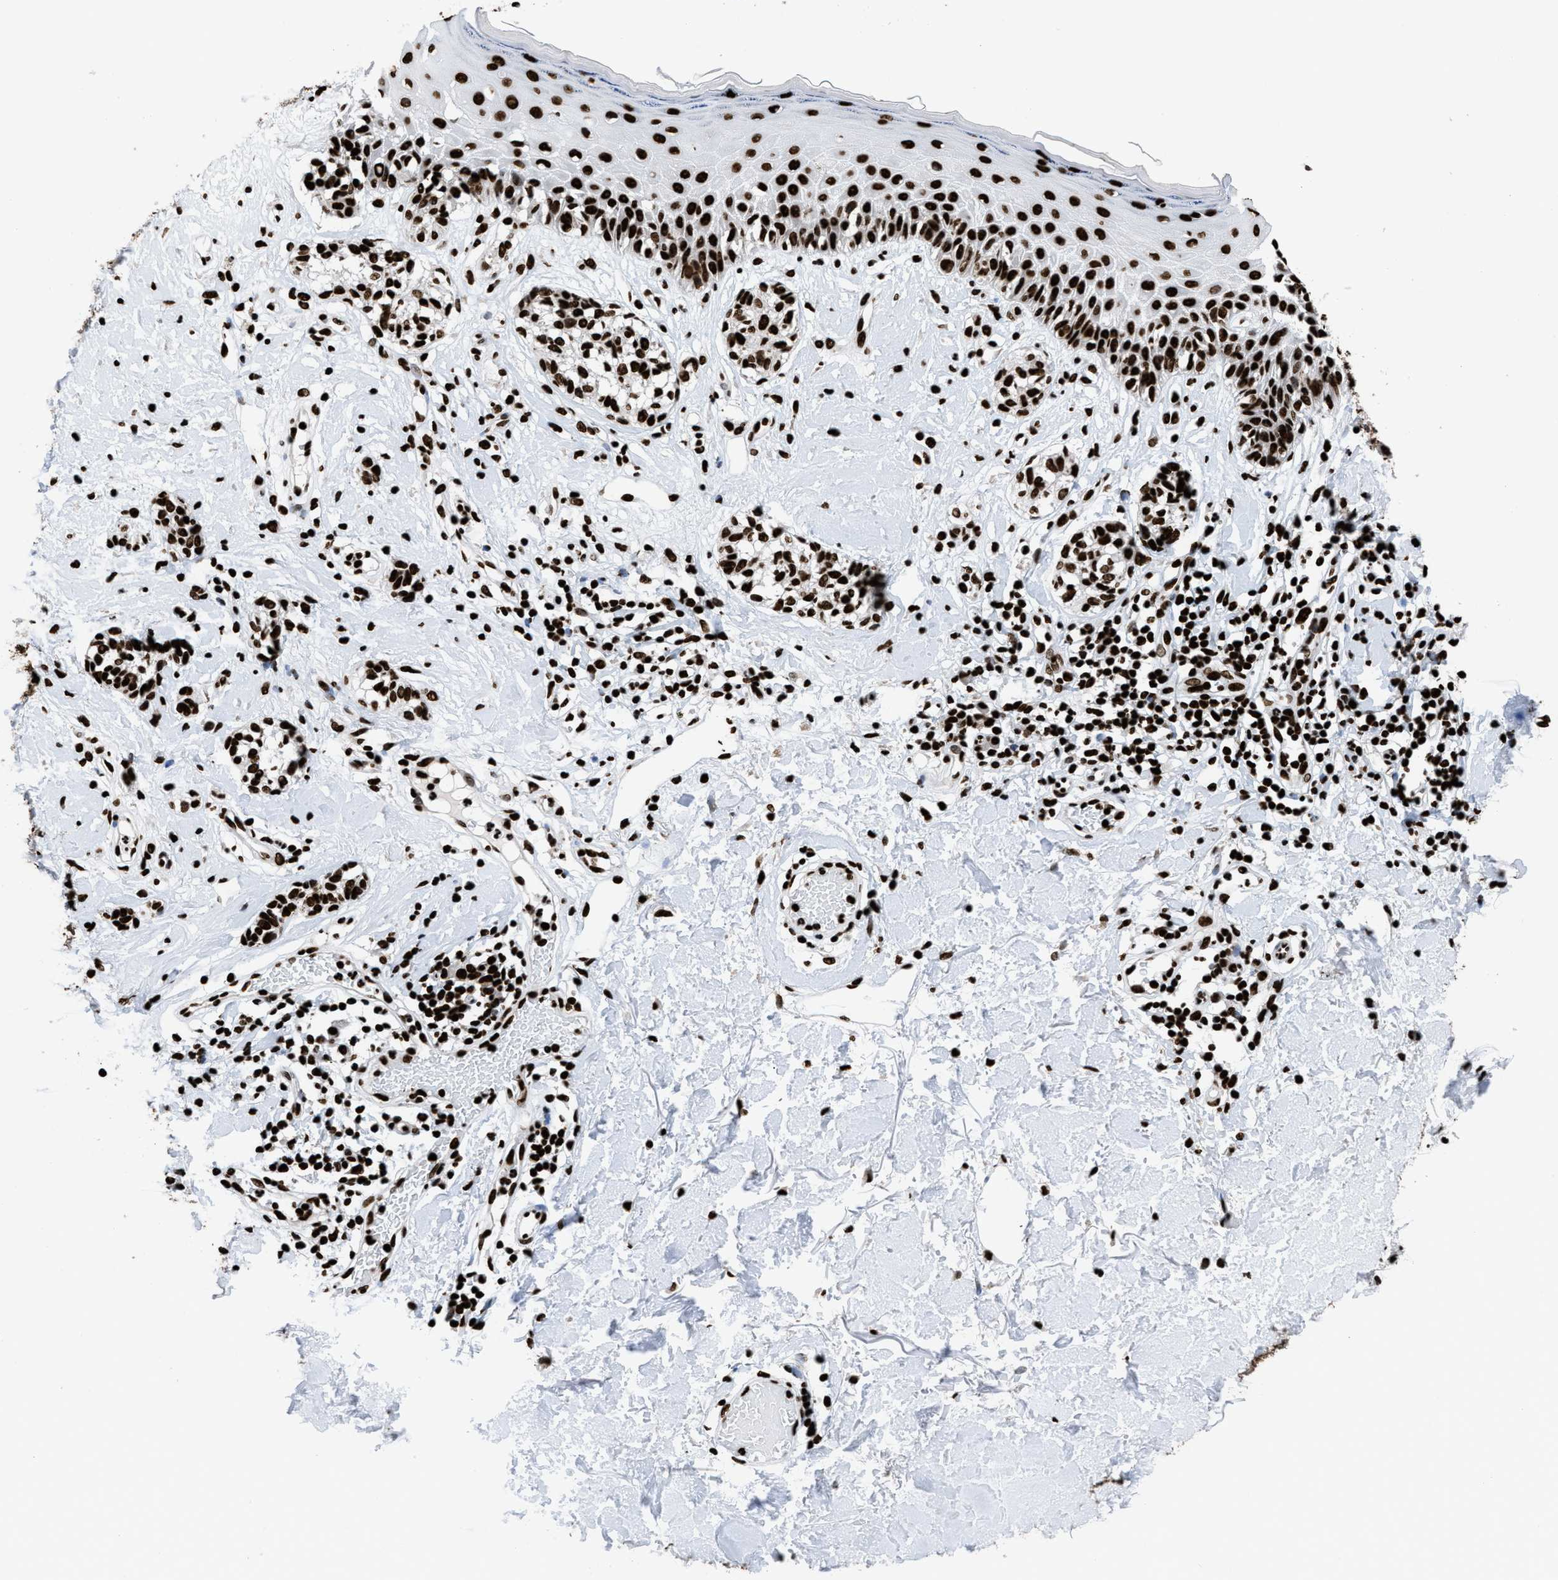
{"staining": {"intensity": "strong", "quantity": ">75%", "location": "nuclear"}, "tissue": "melanoma", "cell_type": "Tumor cells", "image_type": "cancer", "snomed": [{"axis": "morphology", "description": "Malignant melanoma, NOS"}, {"axis": "topography", "description": "Skin"}], "caption": "A high-resolution image shows immunohistochemistry (IHC) staining of melanoma, which exhibits strong nuclear staining in about >75% of tumor cells. (Stains: DAB in brown, nuclei in blue, Microscopy: brightfield microscopy at high magnification).", "gene": "HNRNPM", "patient": {"sex": "male", "age": 64}}